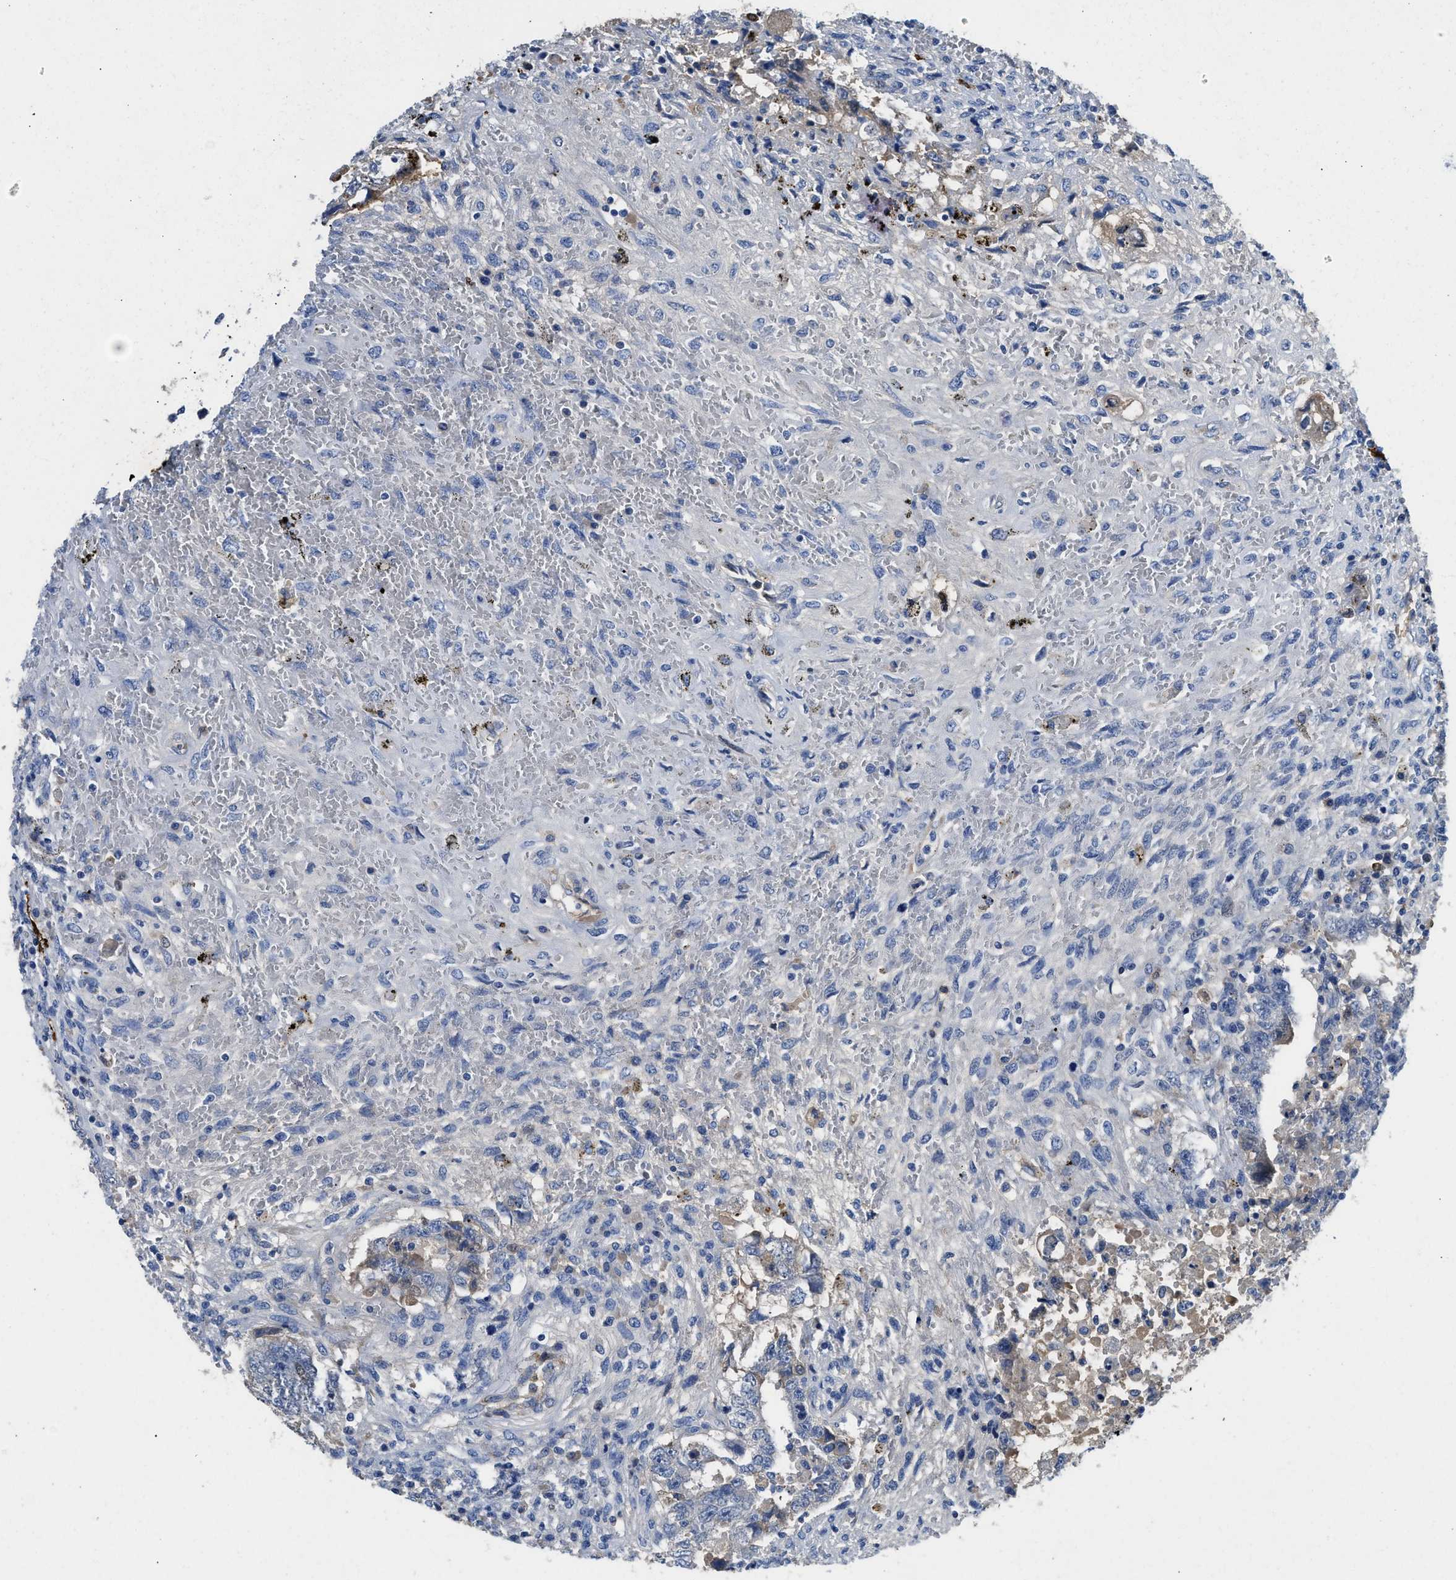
{"staining": {"intensity": "negative", "quantity": "none", "location": "none"}, "tissue": "testis cancer", "cell_type": "Tumor cells", "image_type": "cancer", "snomed": [{"axis": "morphology", "description": "Carcinoma, Embryonal, NOS"}, {"axis": "topography", "description": "Testis"}], "caption": "An IHC micrograph of testis cancer is shown. There is no staining in tumor cells of testis cancer. (DAB IHC, high magnification).", "gene": "SPEG", "patient": {"sex": "male", "age": 26}}